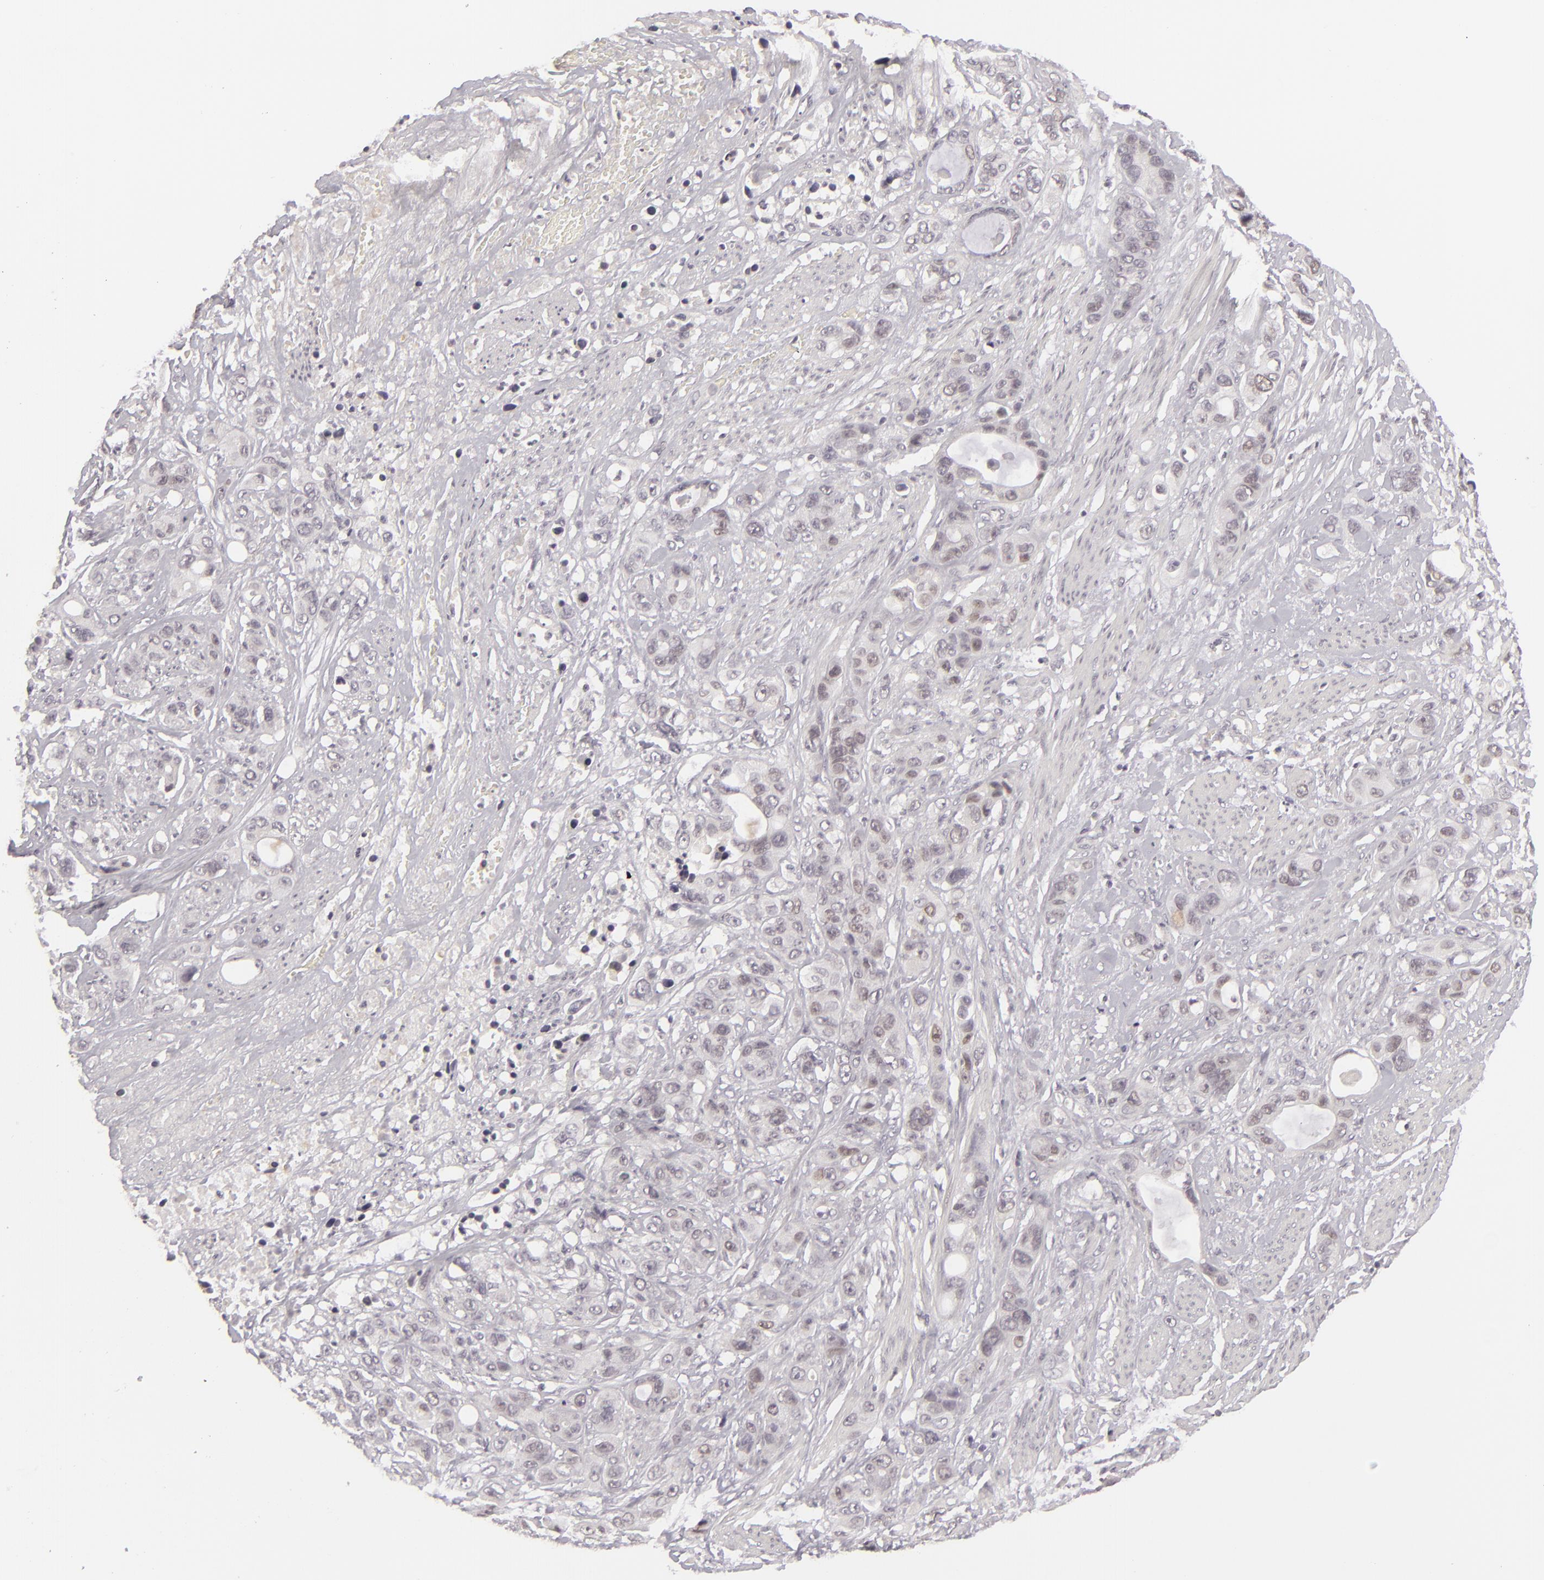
{"staining": {"intensity": "weak", "quantity": "<25%", "location": "nuclear"}, "tissue": "stomach cancer", "cell_type": "Tumor cells", "image_type": "cancer", "snomed": [{"axis": "morphology", "description": "Adenocarcinoma, NOS"}, {"axis": "topography", "description": "Stomach, upper"}], "caption": "IHC image of stomach cancer (adenocarcinoma) stained for a protein (brown), which demonstrates no staining in tumor cells.", "gene": "SIX1", "patient": {"sex": "male", "age": 47}}